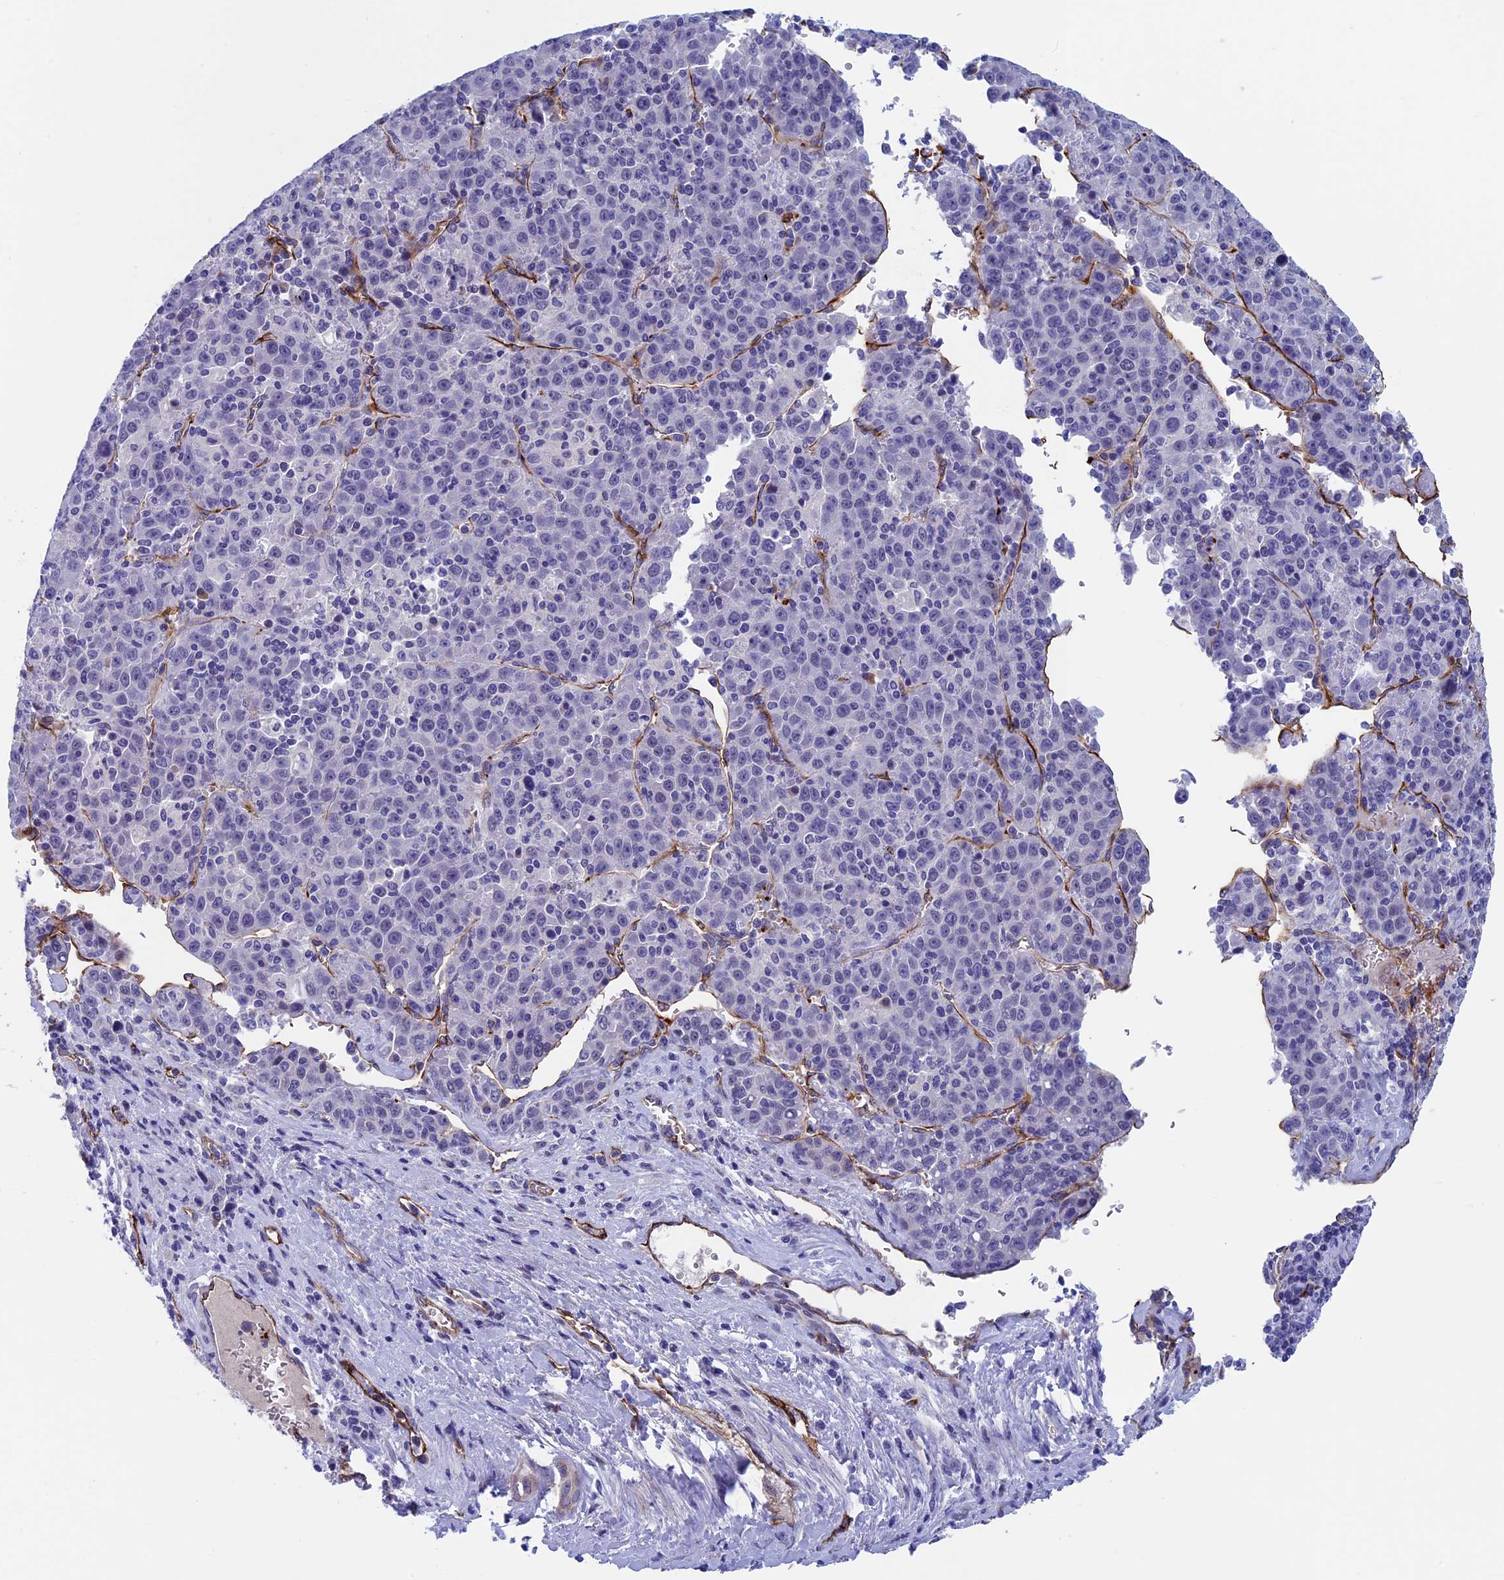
{"staining": {"intensity": "negative", "quantity": "none", "location": "none"}, "tissue": "liver cancer", "cell_type": "Tumor cells", "image_type": "cancer", "snomed": [{"axis": "morphology", "description": "Carcinoma, Hepatocellular, NOS"}, {"axis": "topography", "description": "Liver"}], "caption": "Tumor cells show no significant staining in liver cancer (hepatocellular carcinoma).", "gene": "INSYN1", "patient": {"sex": "female", "age": 53}}